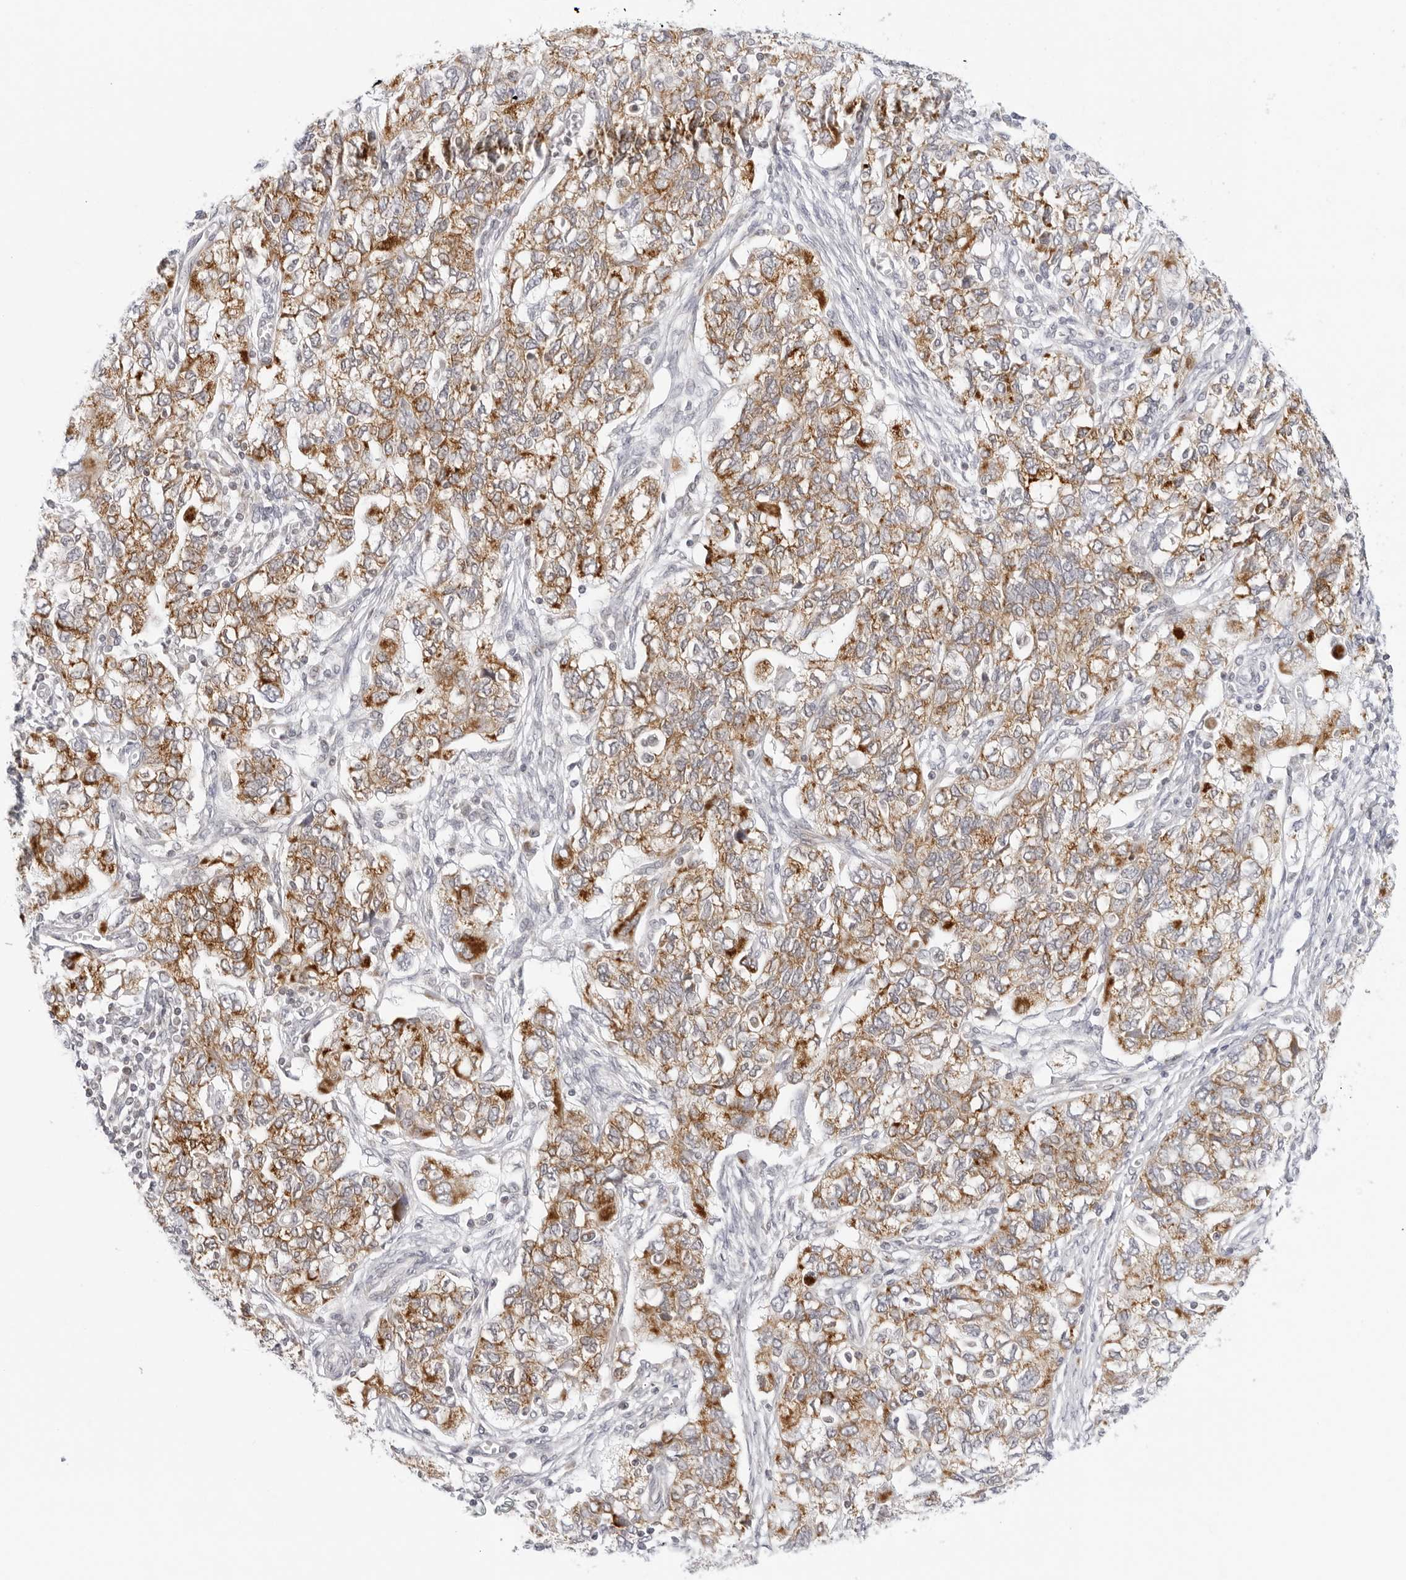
{"staining": {"intensity": "moderate", "quantity": ">75%", "location": "cytoplasmic/membranous"}, "tissue": "ovarian cancer", "cell_type": "Tumor cells", "image_type": "cancer", "snomed": [{"axis": "morphology", "description": "Carcinoma, NOS"}, {"axis": "morphology", "description": "Cystadenocarcinoma, serous, NOS"}, {"axis": "topography", "description": "Ovary"}], "caption": "Ovarian carcinoma stained for a protein demonstrates moderate cytoplasmic/membranous positivity in tumor cells.", "gene": "CIART", "patient": {"sex": "female", "age": 69}}